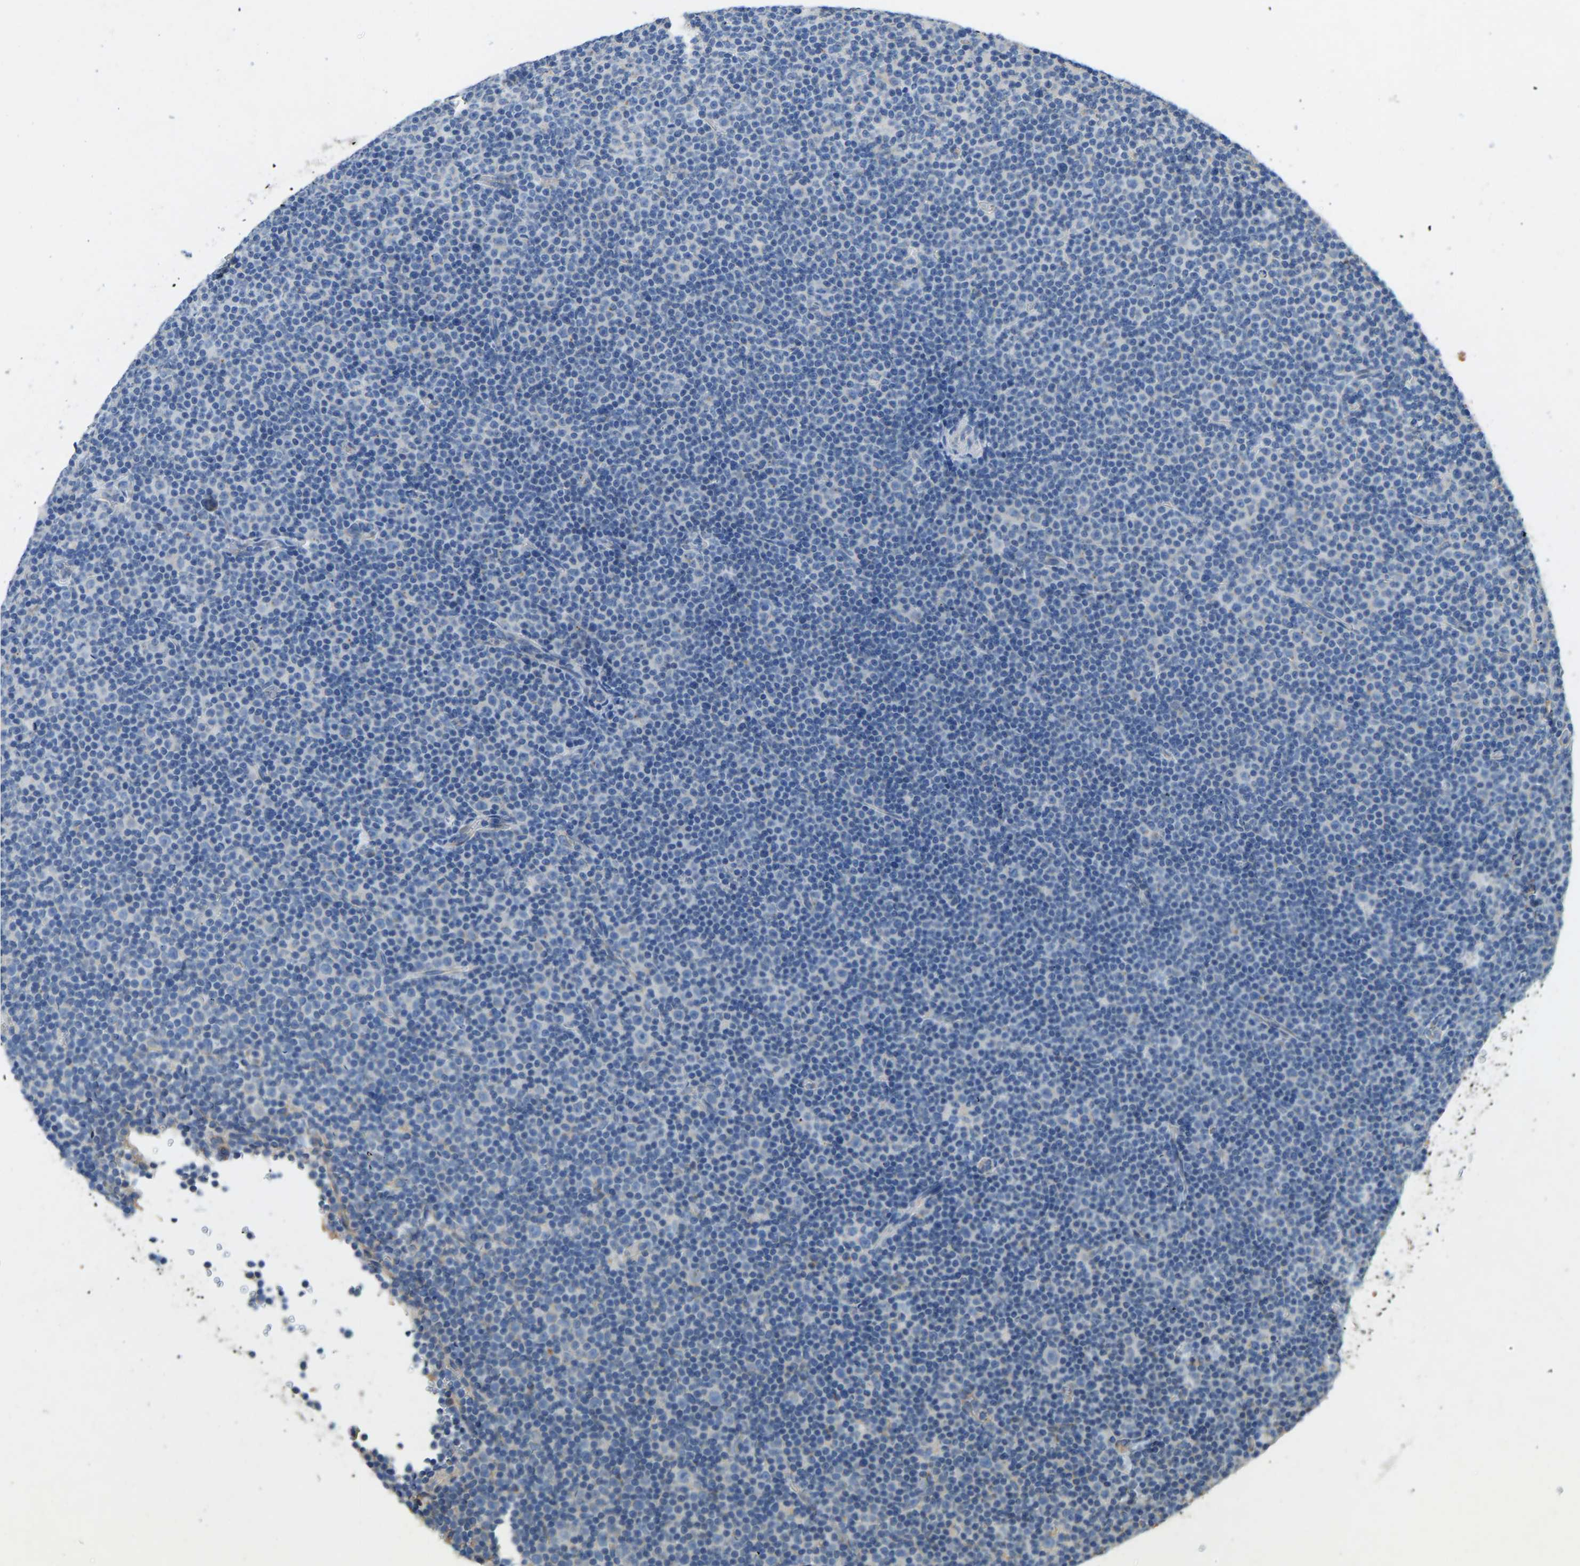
{"staining": {"intensity": "negative", "quantity": "none", "location": "none"}, "tissue": "lymphoma", "cell_type": "Tumor cells", "image_type": "cancer", "snomed": [{"axis": "morphology", "description": "Malignant lymphoma, non-Hodgkin's type, Low grade"}, {"axis": "topography", "description": "Lymph node"}], "caption": "The photomicrograph exhibits no significant staining in tumor cells of malignant lymphoma, non-Hodgkin's type (low-grade).", "gene": "TECTA", "patient": {"sex": "female", "age": 67}}